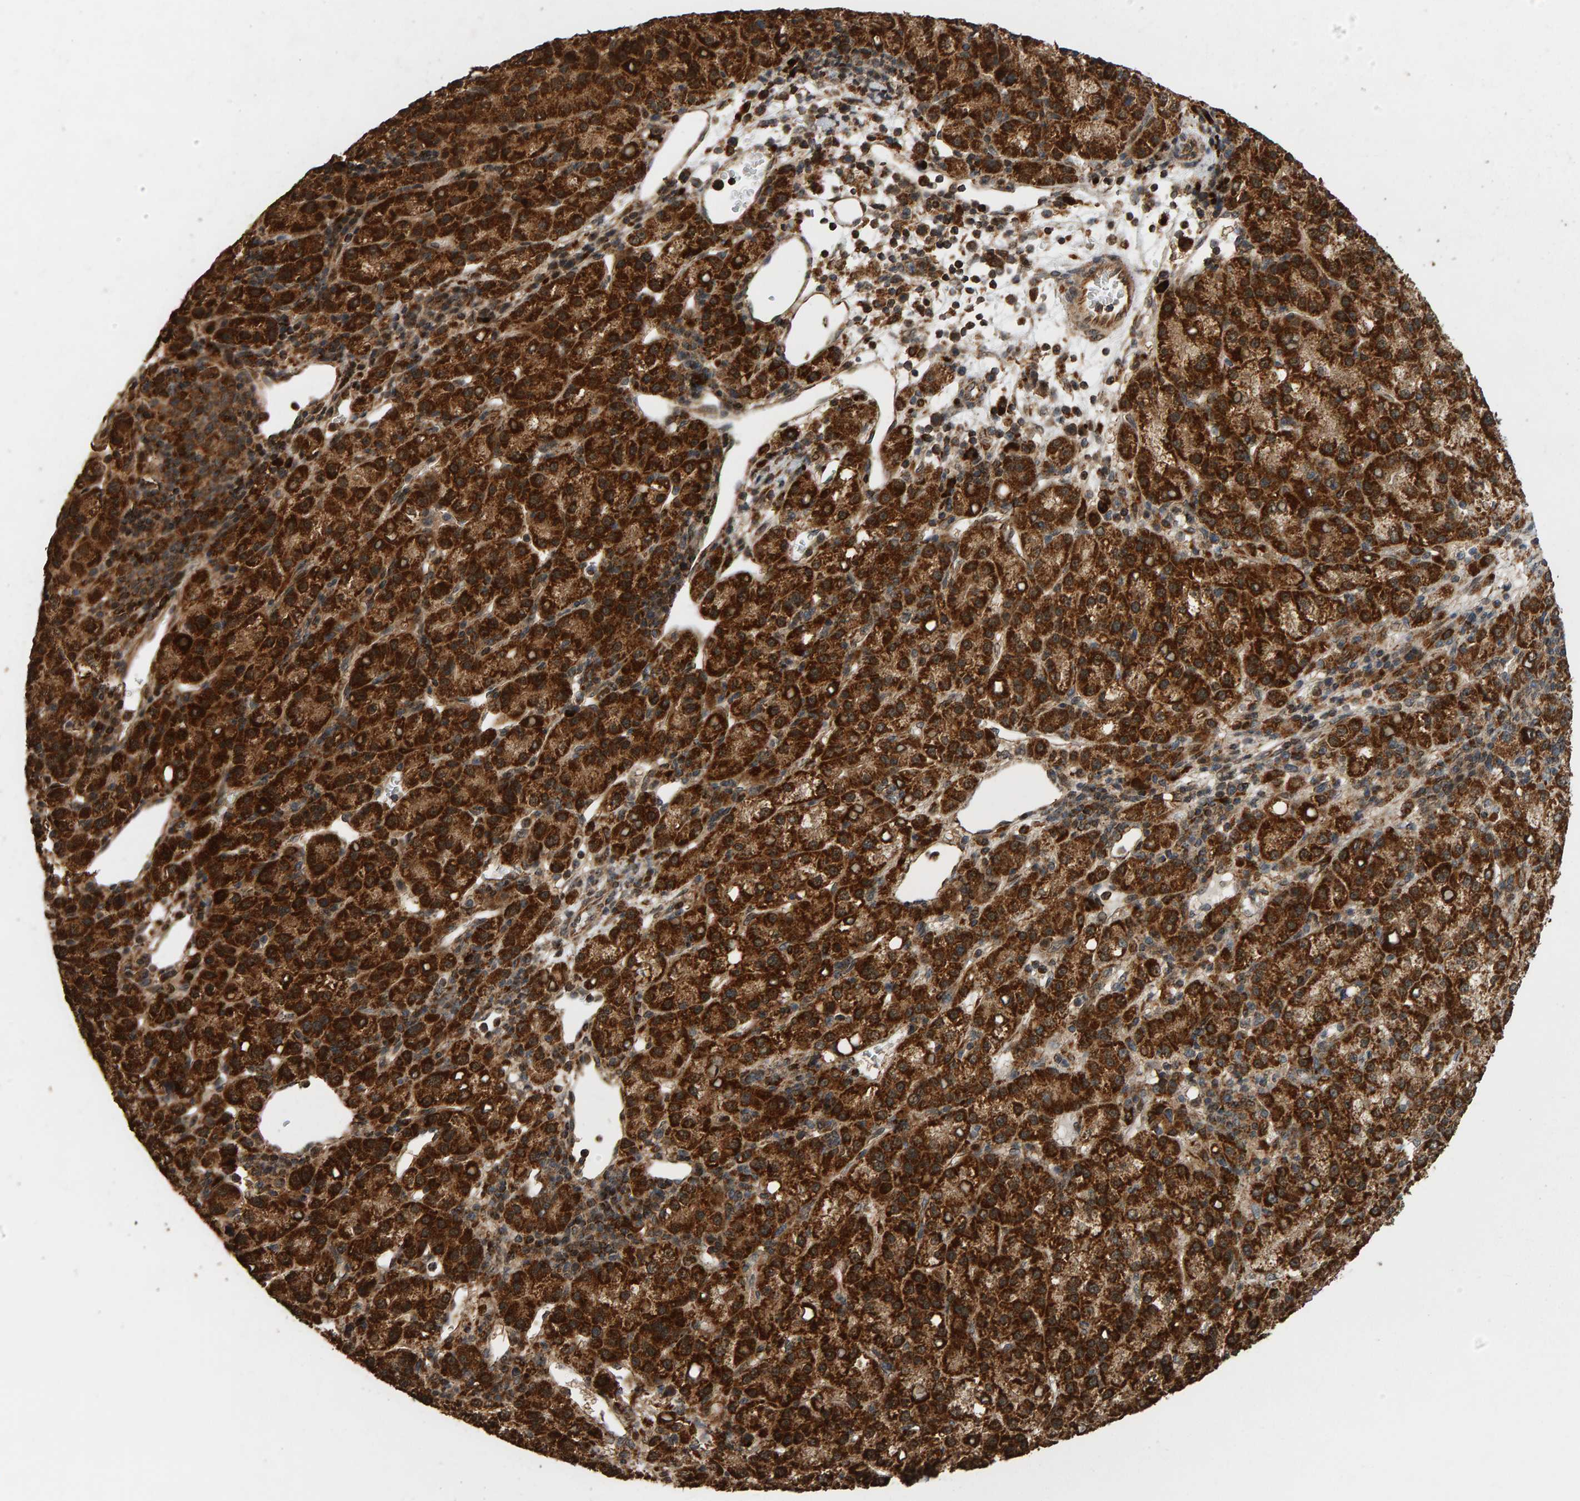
{"staining": {"intensity": "strong", "quantity": ">75%", "location": "cytoplasmic/membranous"}, "tissue": "liver cancer", "cell_type": "Tumor cells", "image_type": "cancer", "snomed": [{"axis": "morphology", "description": "Carcinoma, Hepatocellular, NOS"}, {"axis": "topography", "description": "Liver"}], "caption": "This is an image of immunohistochemistry (IHC) staining of liver cancer, which shows strong expression in the cytoplasmic/membranous of tumor cells.", "gene": "GSTK1", "patient": {"sex": "female", "age": 58}}